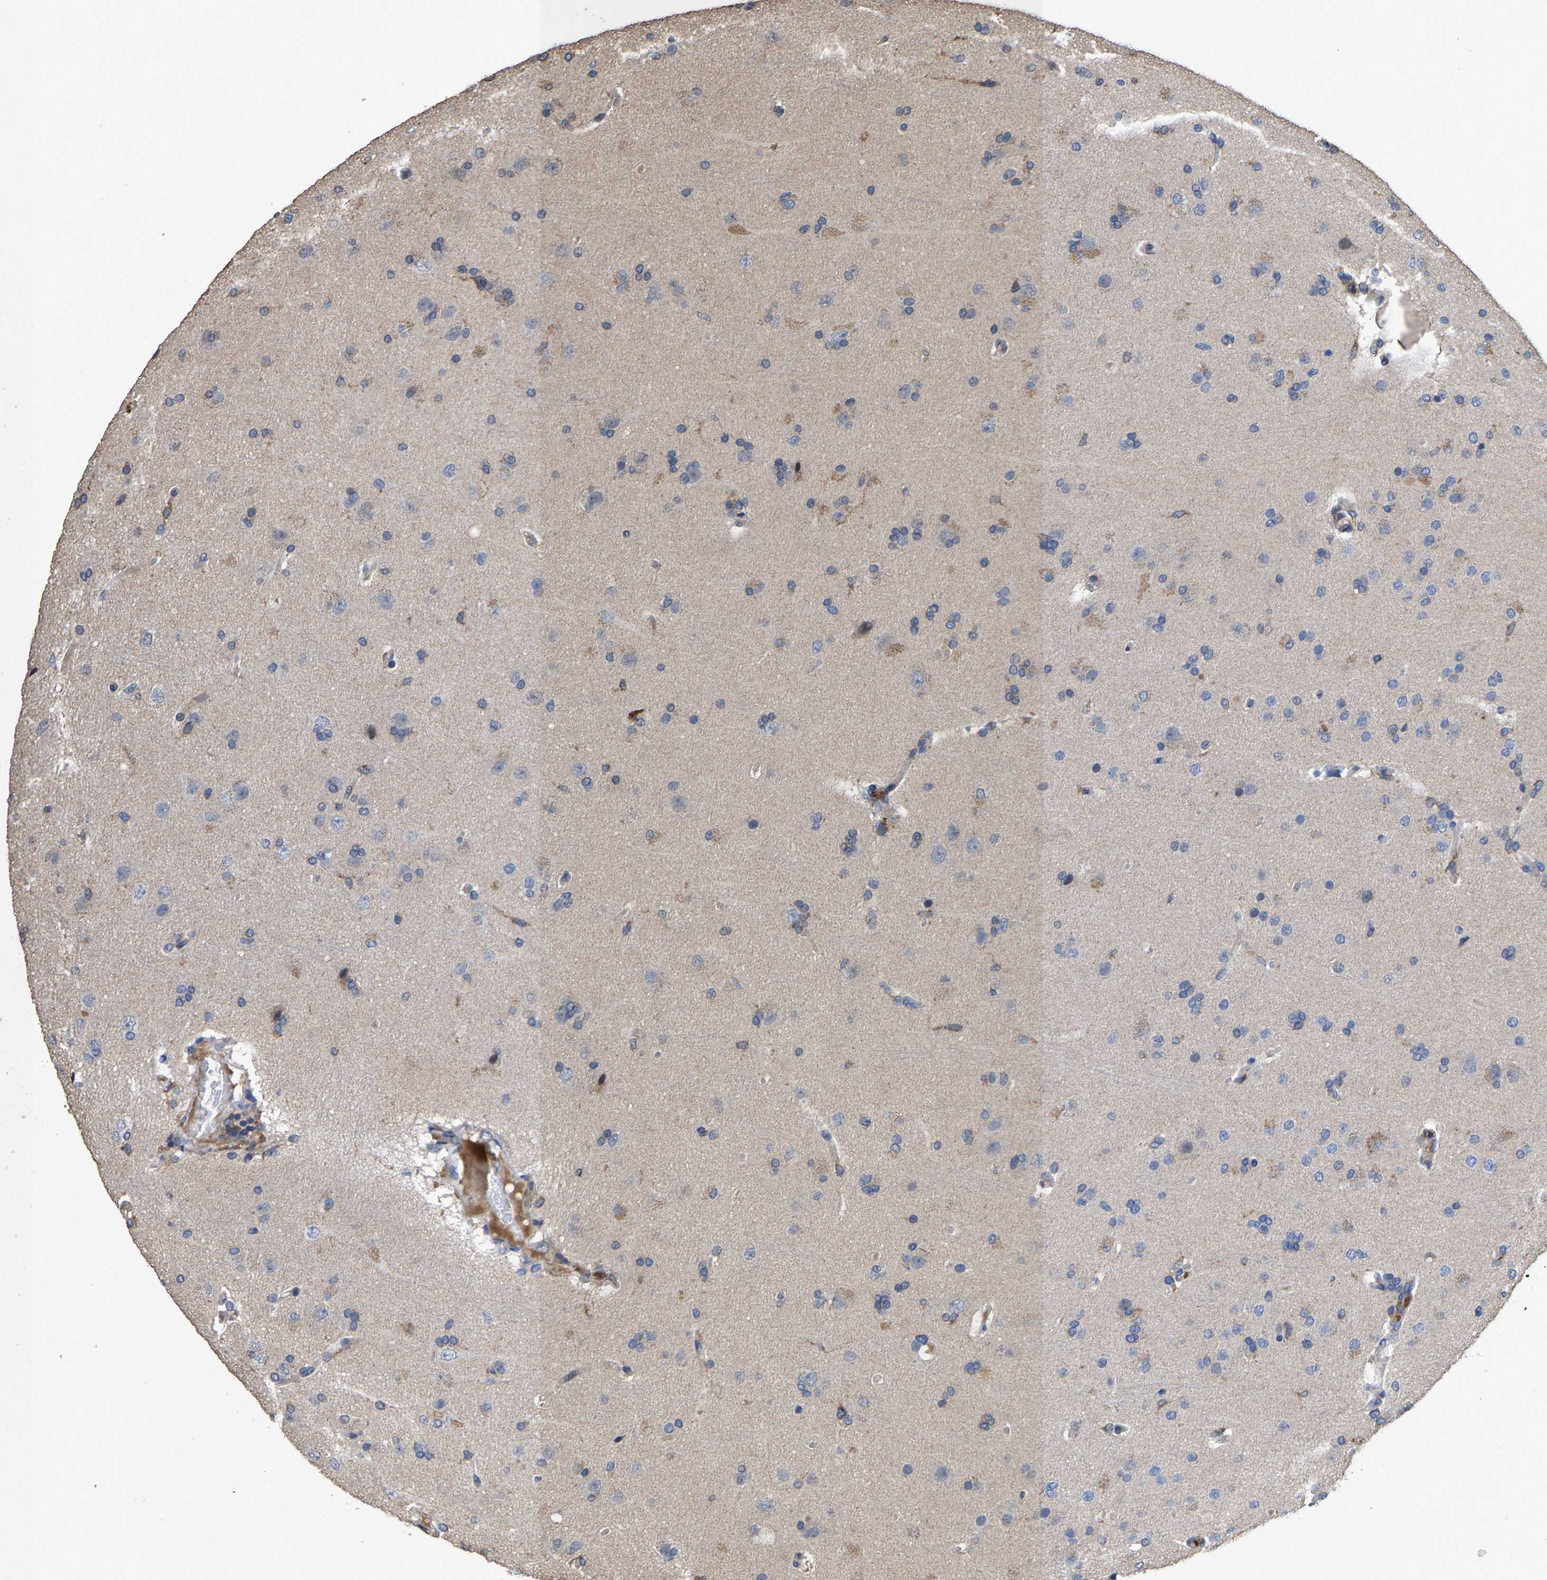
{"staining": {"intensity": "weak", "quantity": "<25%", "location": "cytoplasmic/membranous"}, "tissue": "glioma", "cell_type": "Tumor cells", "image_type": "cancer", "snomed": [{"axis": "morphology", "description": "Glioma, malignant, High grade"}, {"axis": "topography", "description": "Brain"}], "caption": "DAB immunohistochemical staining of glioma reveals no significant expression in tumor cells.", "gene": "TDRKH", "patient": {"sex": "male", "age": 72}}